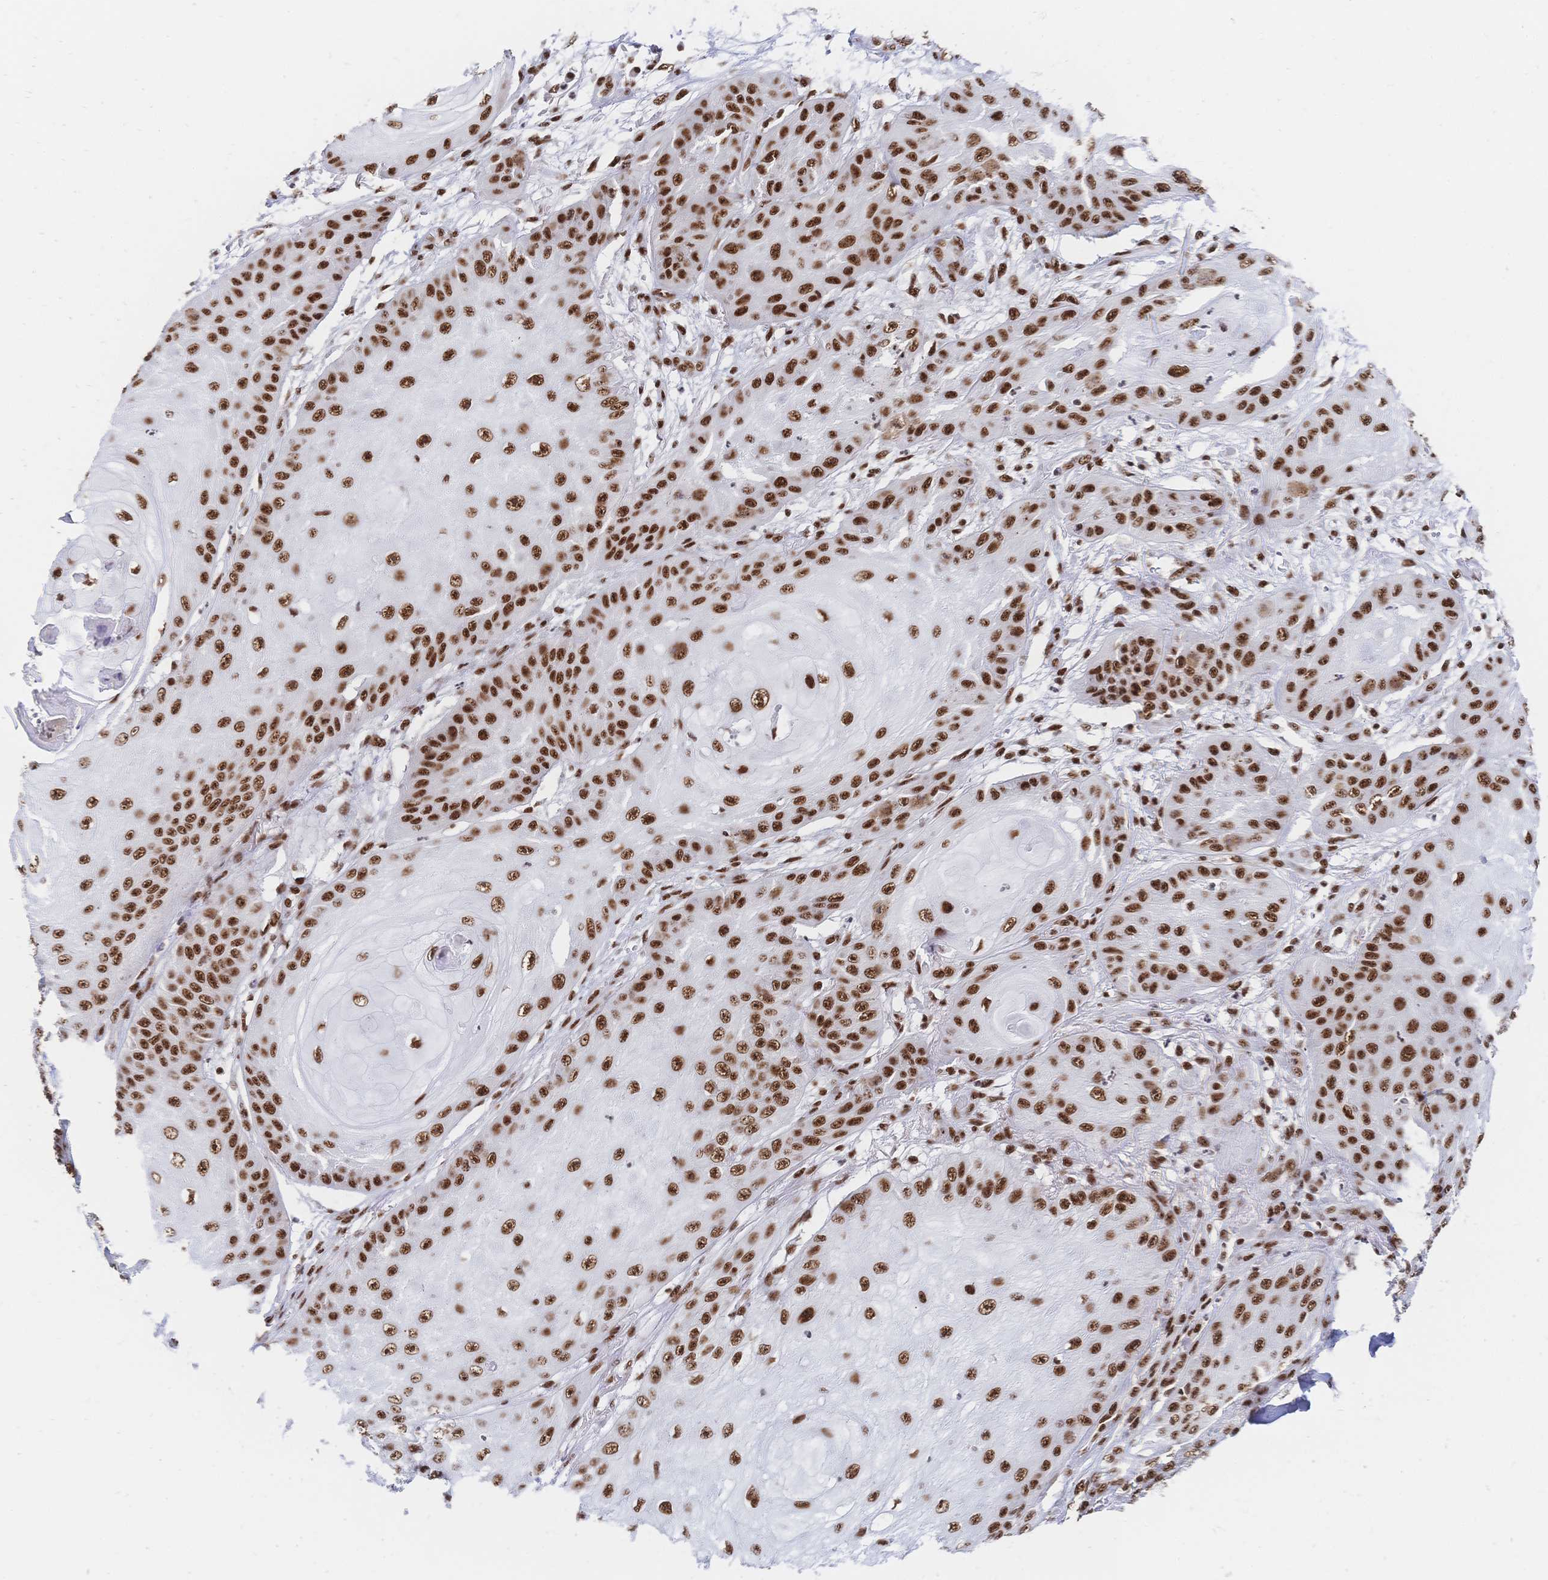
{"staining": {"intensity": "strong", "quantity": ">75%", "location": "nuclear"}, "tissue": "skin cancer", "cell_type": "Tumor cells", "image_type": "cancer", "snomed": [{"axis": "morphology", "description": "Squamous cell carcinoma, NOS"}, {"axis": "topography", "description": "Skin"}], "caption": "Strong nuclear expression is appreciated in about >75% of tumor cells in squamous cell carcinoma (skin).", "gene": "SRSF1", "patient": {"sex": "male", "age": 70}}